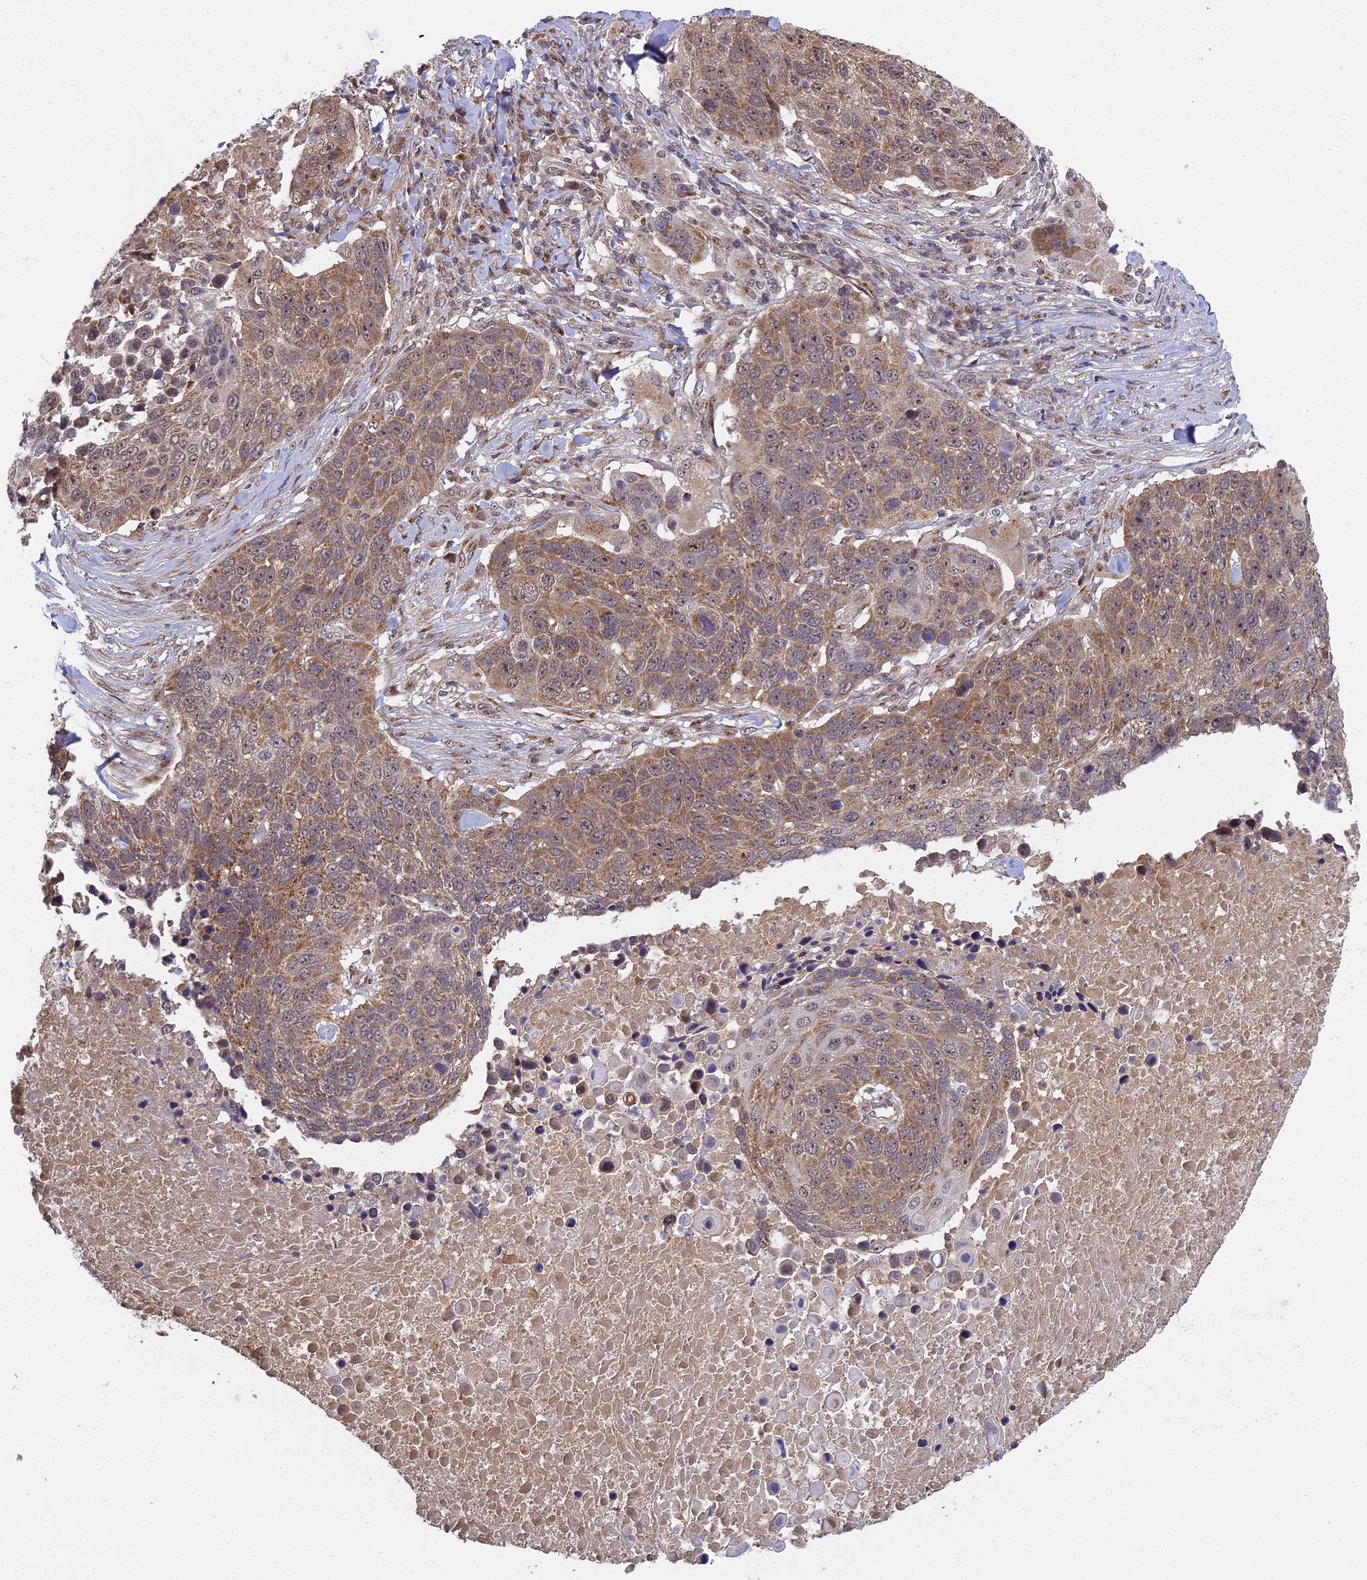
{"staining": {"intensity": "weak", "quantity": ">75%", "location": "cytoplasmic/membranous,nuclear"}, "tissue": "lung cancer", "cell_type": "Tumor cells", "image_type": "cancer", "snomed": [{"axis": "morphology", "description": "Normal tissue, NOS"}, {"axis": "morphology", "description": "Squamous cell carcinoma, NOS"}, {"axis": "topography", "description": "Lymph node"}, {"axis": "topography", "description": "Lung"}], "caption": "This is a photomicrograph of IHC staining of lung squamous cell carcinoma, which shows weak expression in the cytoplasmic/membranous and nuclear of tumor cells.", "gene": "MEOX1", "patient": {"sex": "male", "age": 66}}